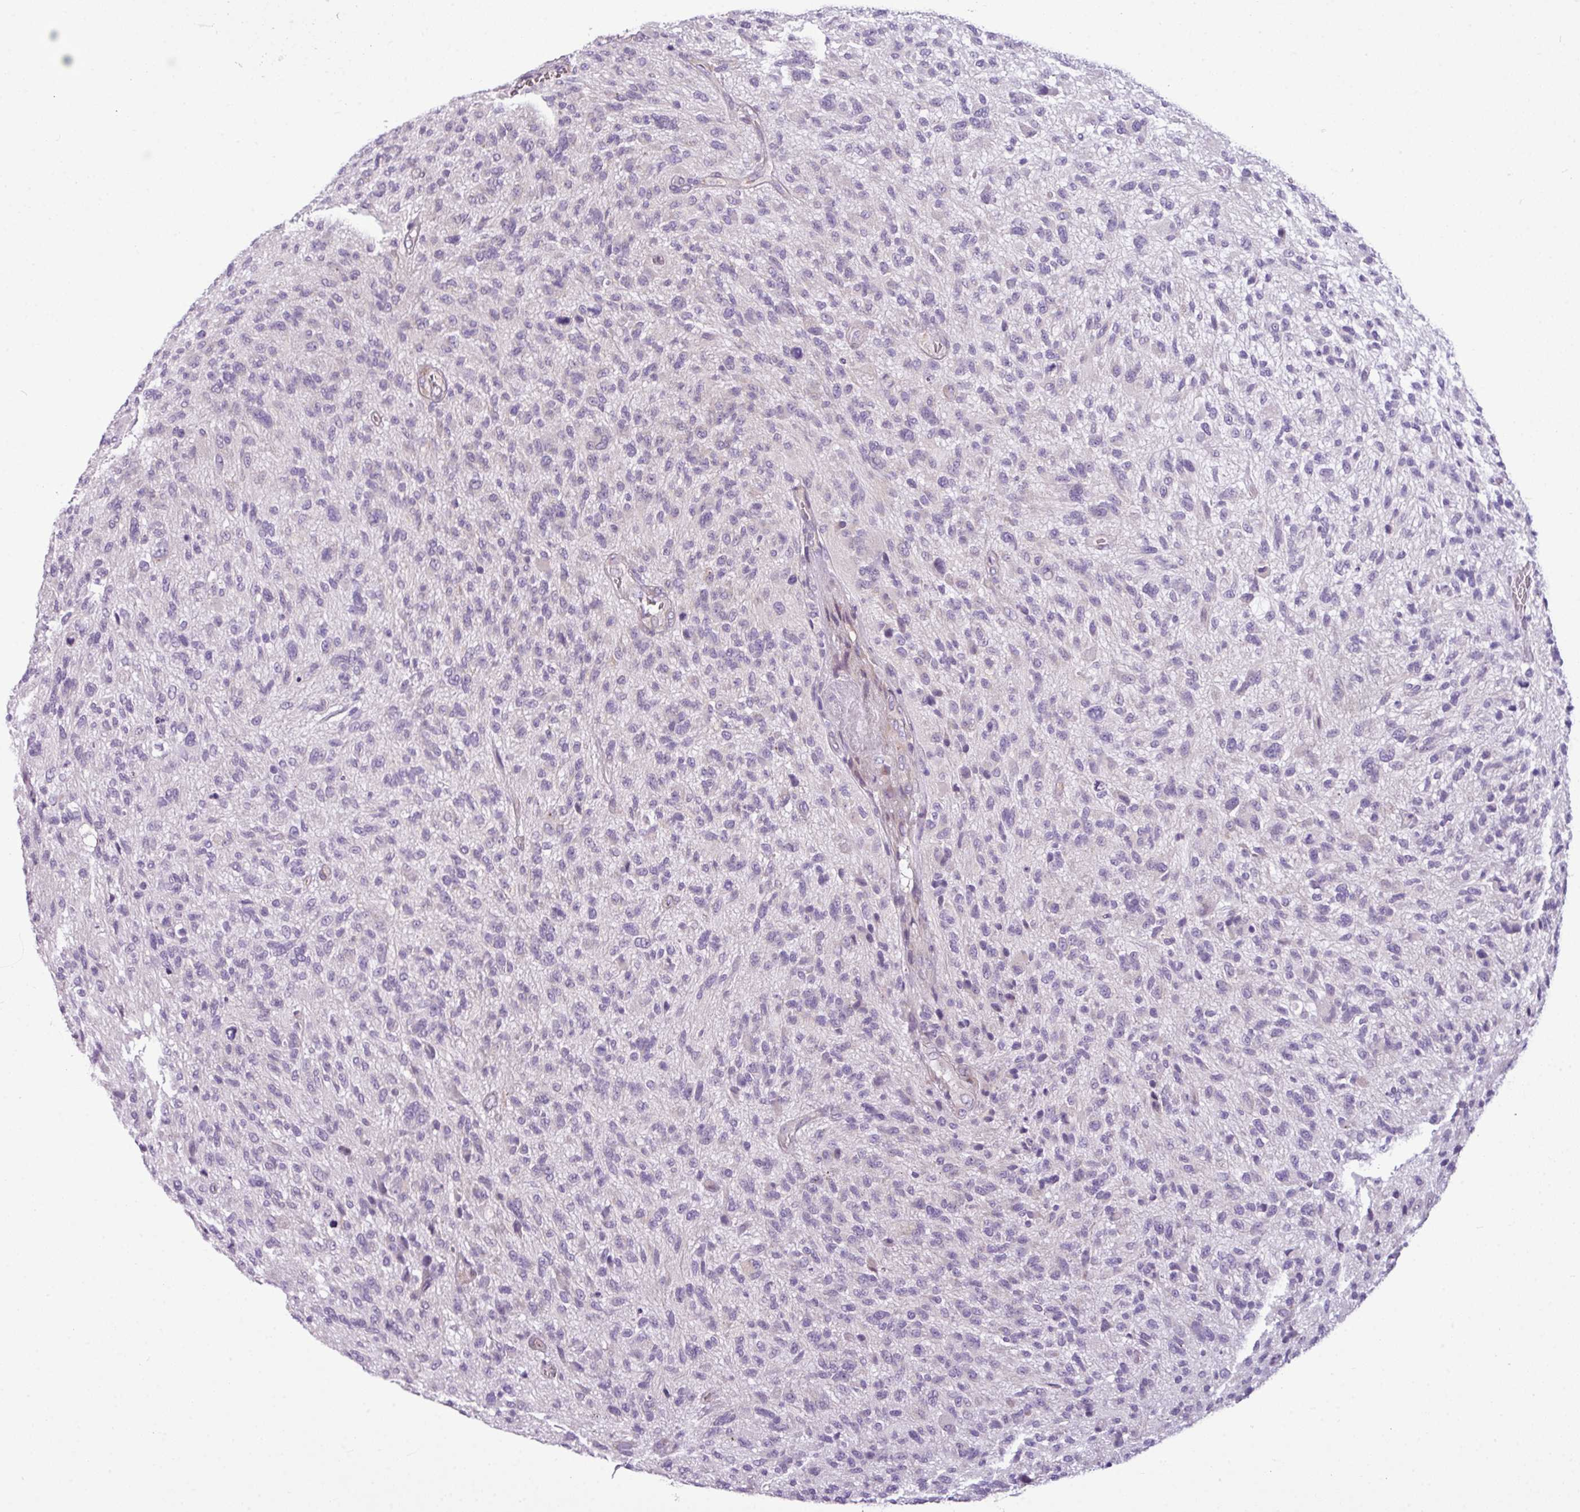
{"staining": {"intensity": "negative", "quantity": "none", "location": "none"}, "tissue": "glioma", "cell_type": "Tumor cells", "image_type": "cancer", "snomed": [{"axis": "morphology", "description": "Glioma, malignant, High grade"}, {"axis": "topography", "description": "Brain"}], "caption": "There is no significant staining in tumor cells of glioma.", "gene": "TOR1AIP2", "patient": {"sex": "male", "age": 47}}